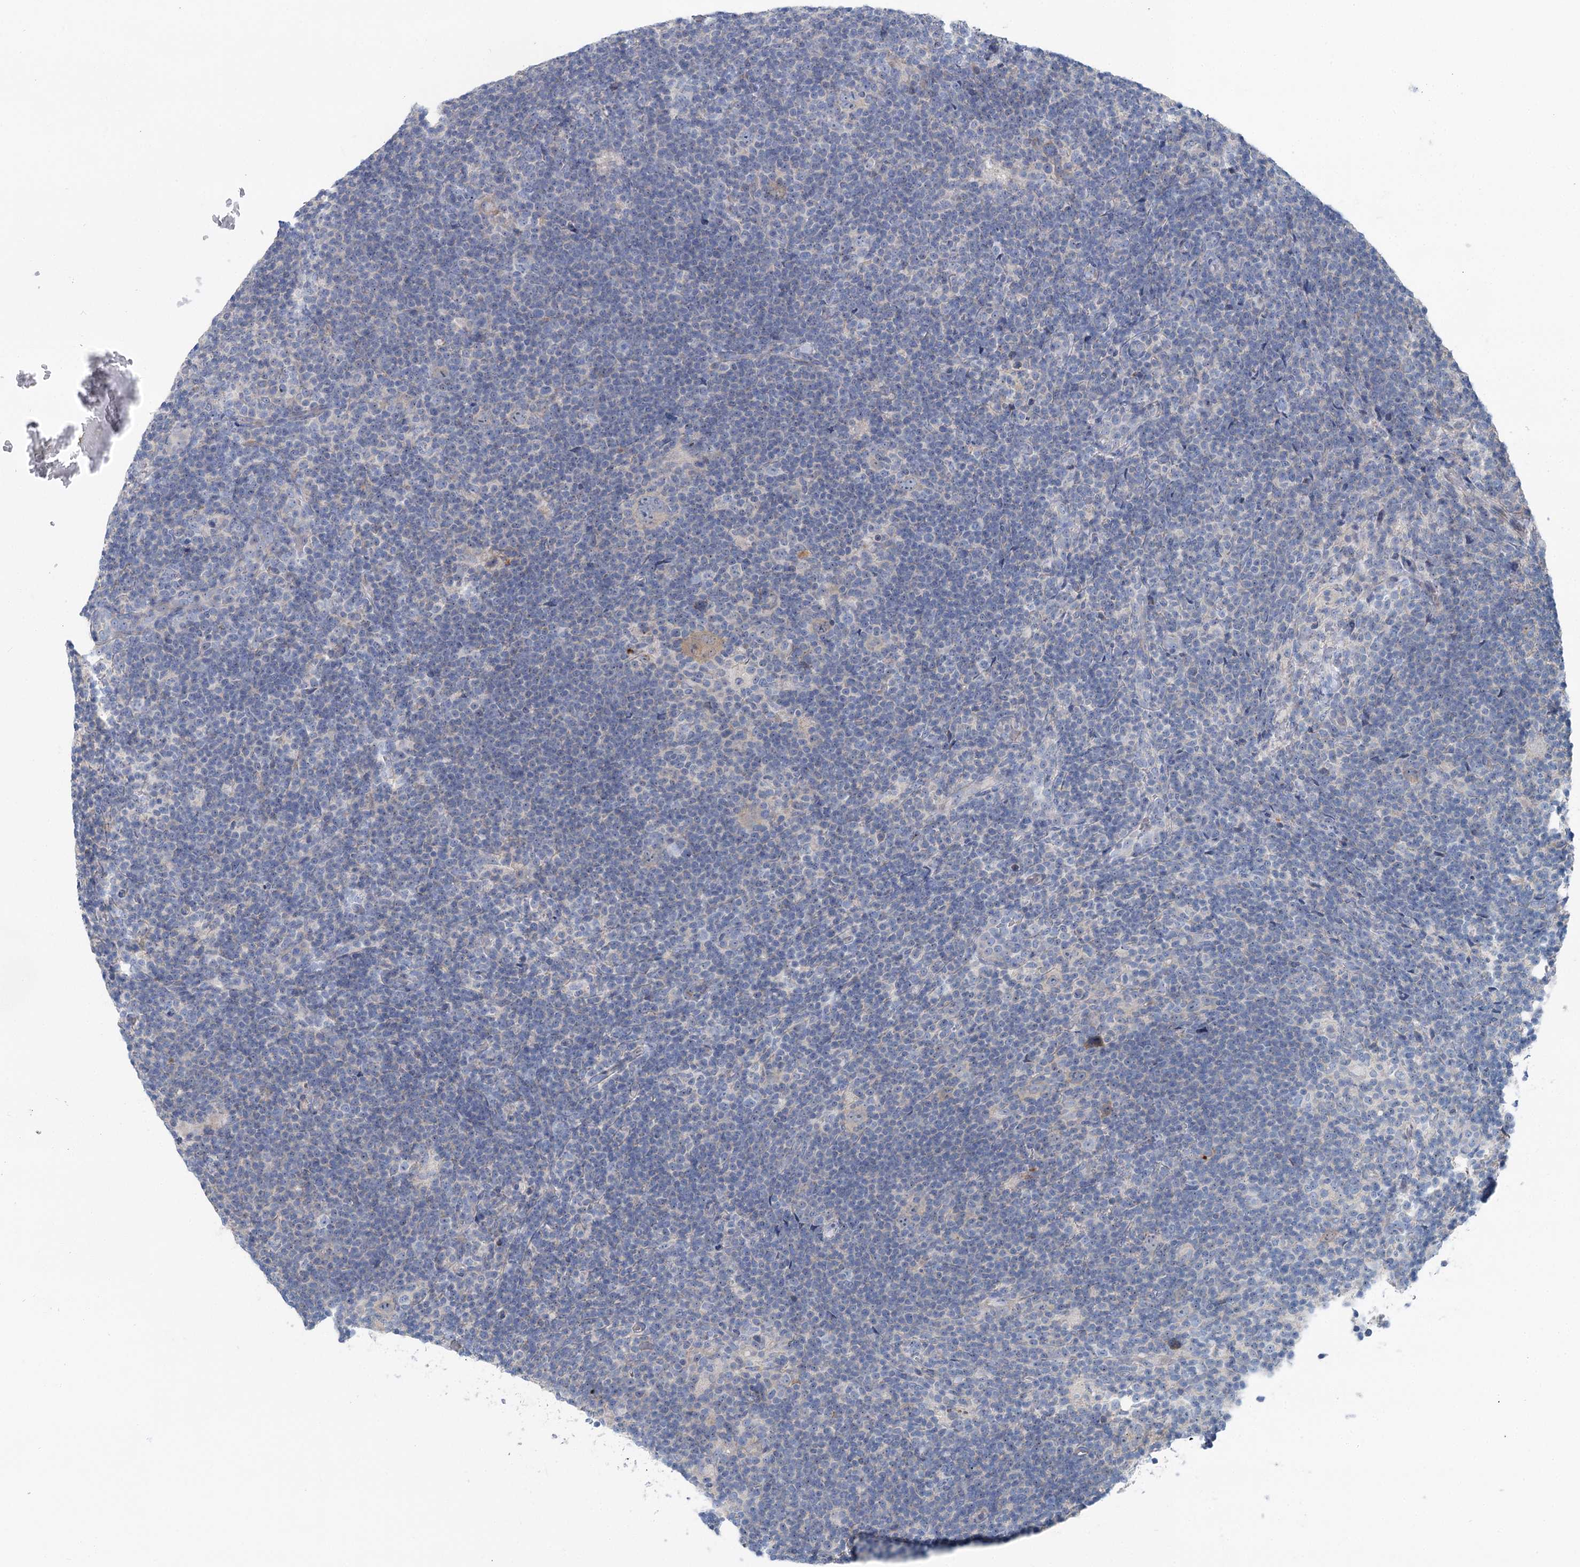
{"staining": {"intensity": "negative", "quantity": "none", "location": "none"}, "tissue": "lymphoma", "cell_type": "Tumor cells", "image_type": "cancer", "snomed": [{"axis": "morphology", "description": "Hodgkin's disease, NOS"}, {"axis": "topography", "description": "Lymph node"}], "caption": "Tumor cells are negative for brown protein staining in Hodgkin's disease. (Brightfield microscopy of DAB immunohistochemistry at high magnification).", "gene": "MARK2", "patient": {"sex": "female", "age": 57}}